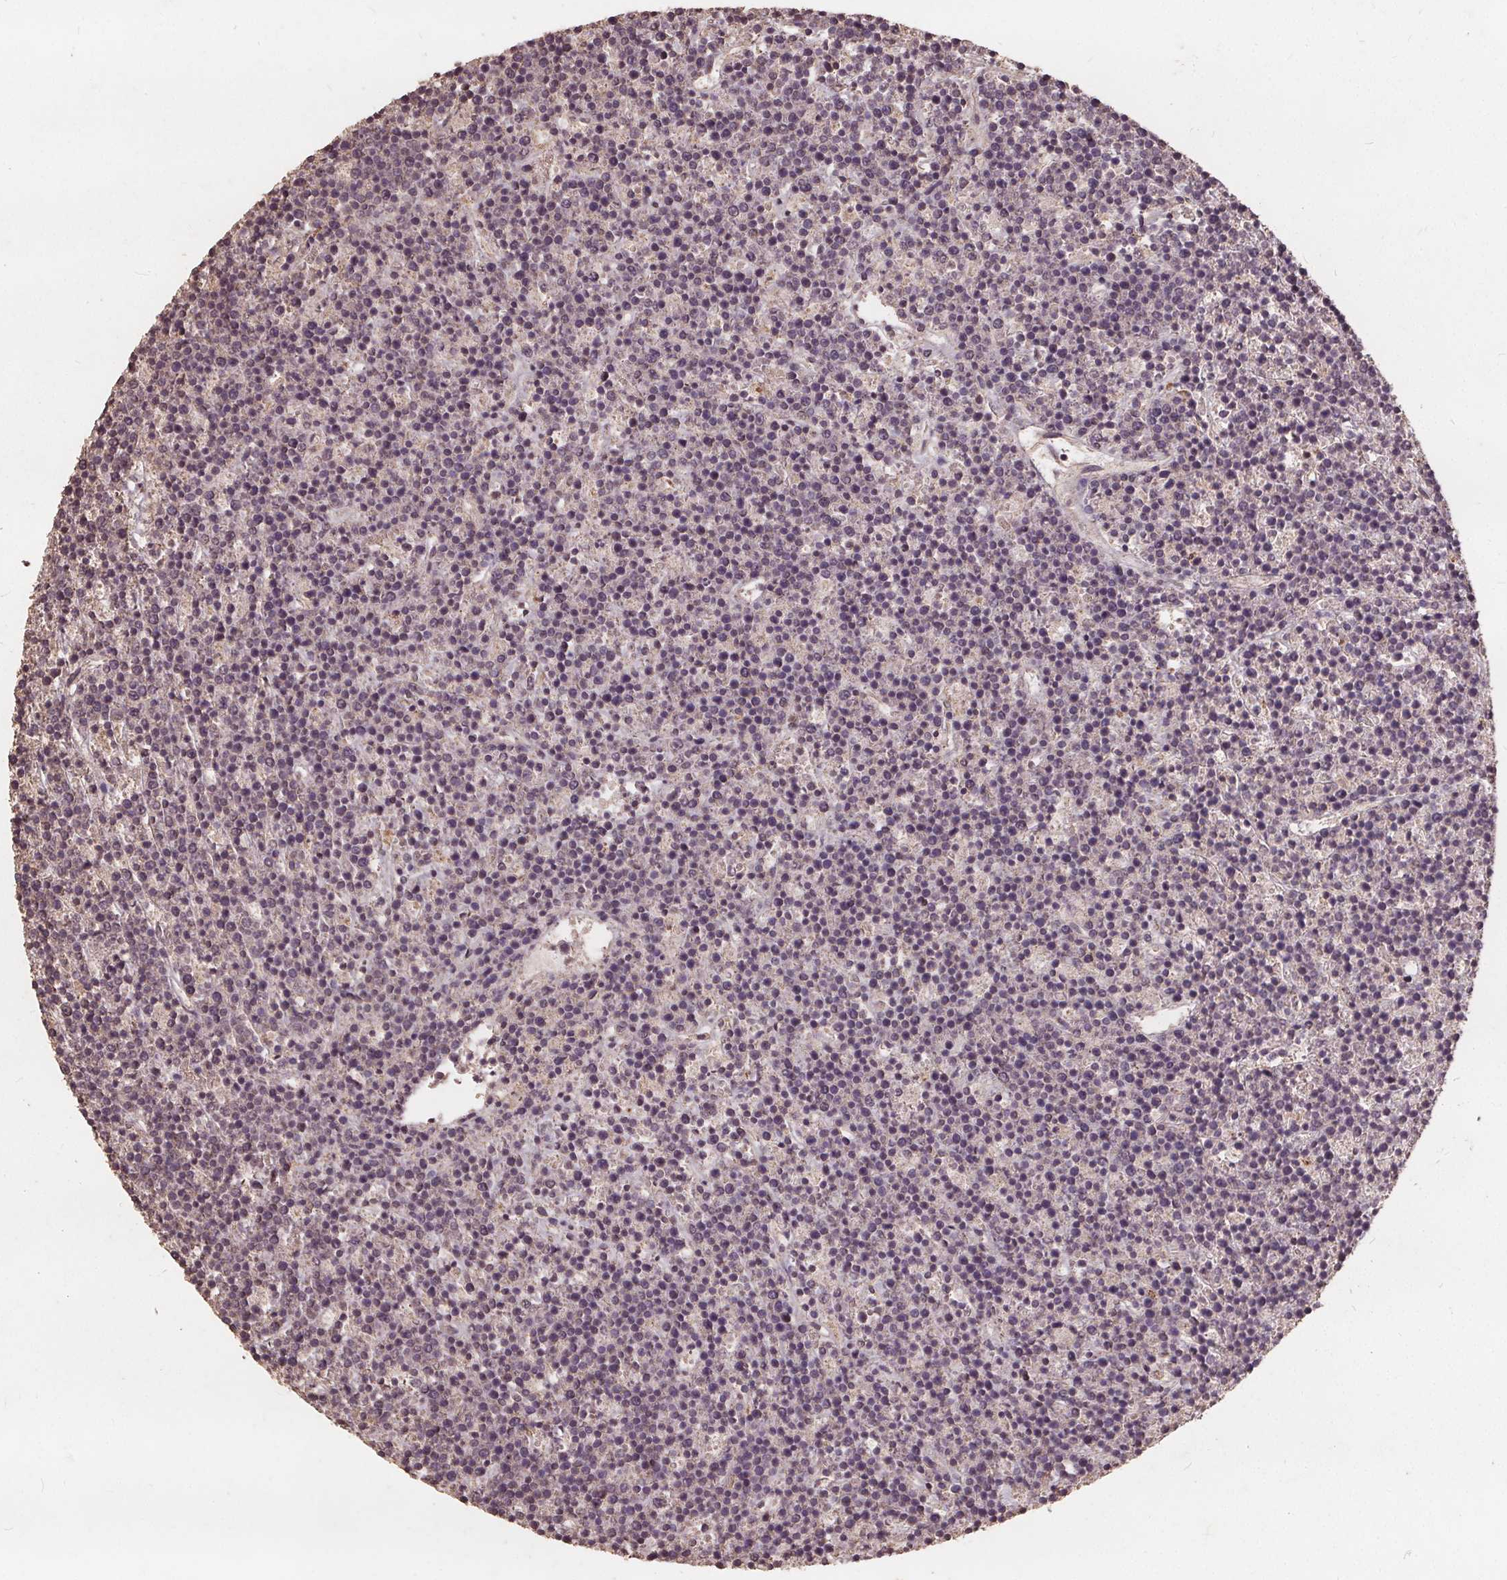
{"staining": {"intensity": "negative", "quantity": "none", "location": "none"}, "tissue": "lymphoma", "cell_type": "Tumor cells", "image_type": "cancer", "snomed": [{"axis": "morphology", "description": "Malignant lymphoma, non-Hodgkin's type, High grade"}, {"axis": "topography", "description": "Ovary"}], "caption": "This is a image of immunohistochemistry staining of lymphoma, which shows no positivity in tumor cells. (DAB (3,3'-diaminobenzidine) IHC, high magnification).", "gene": "DSG3", "patient": {"sex": "female", "age": 56}}